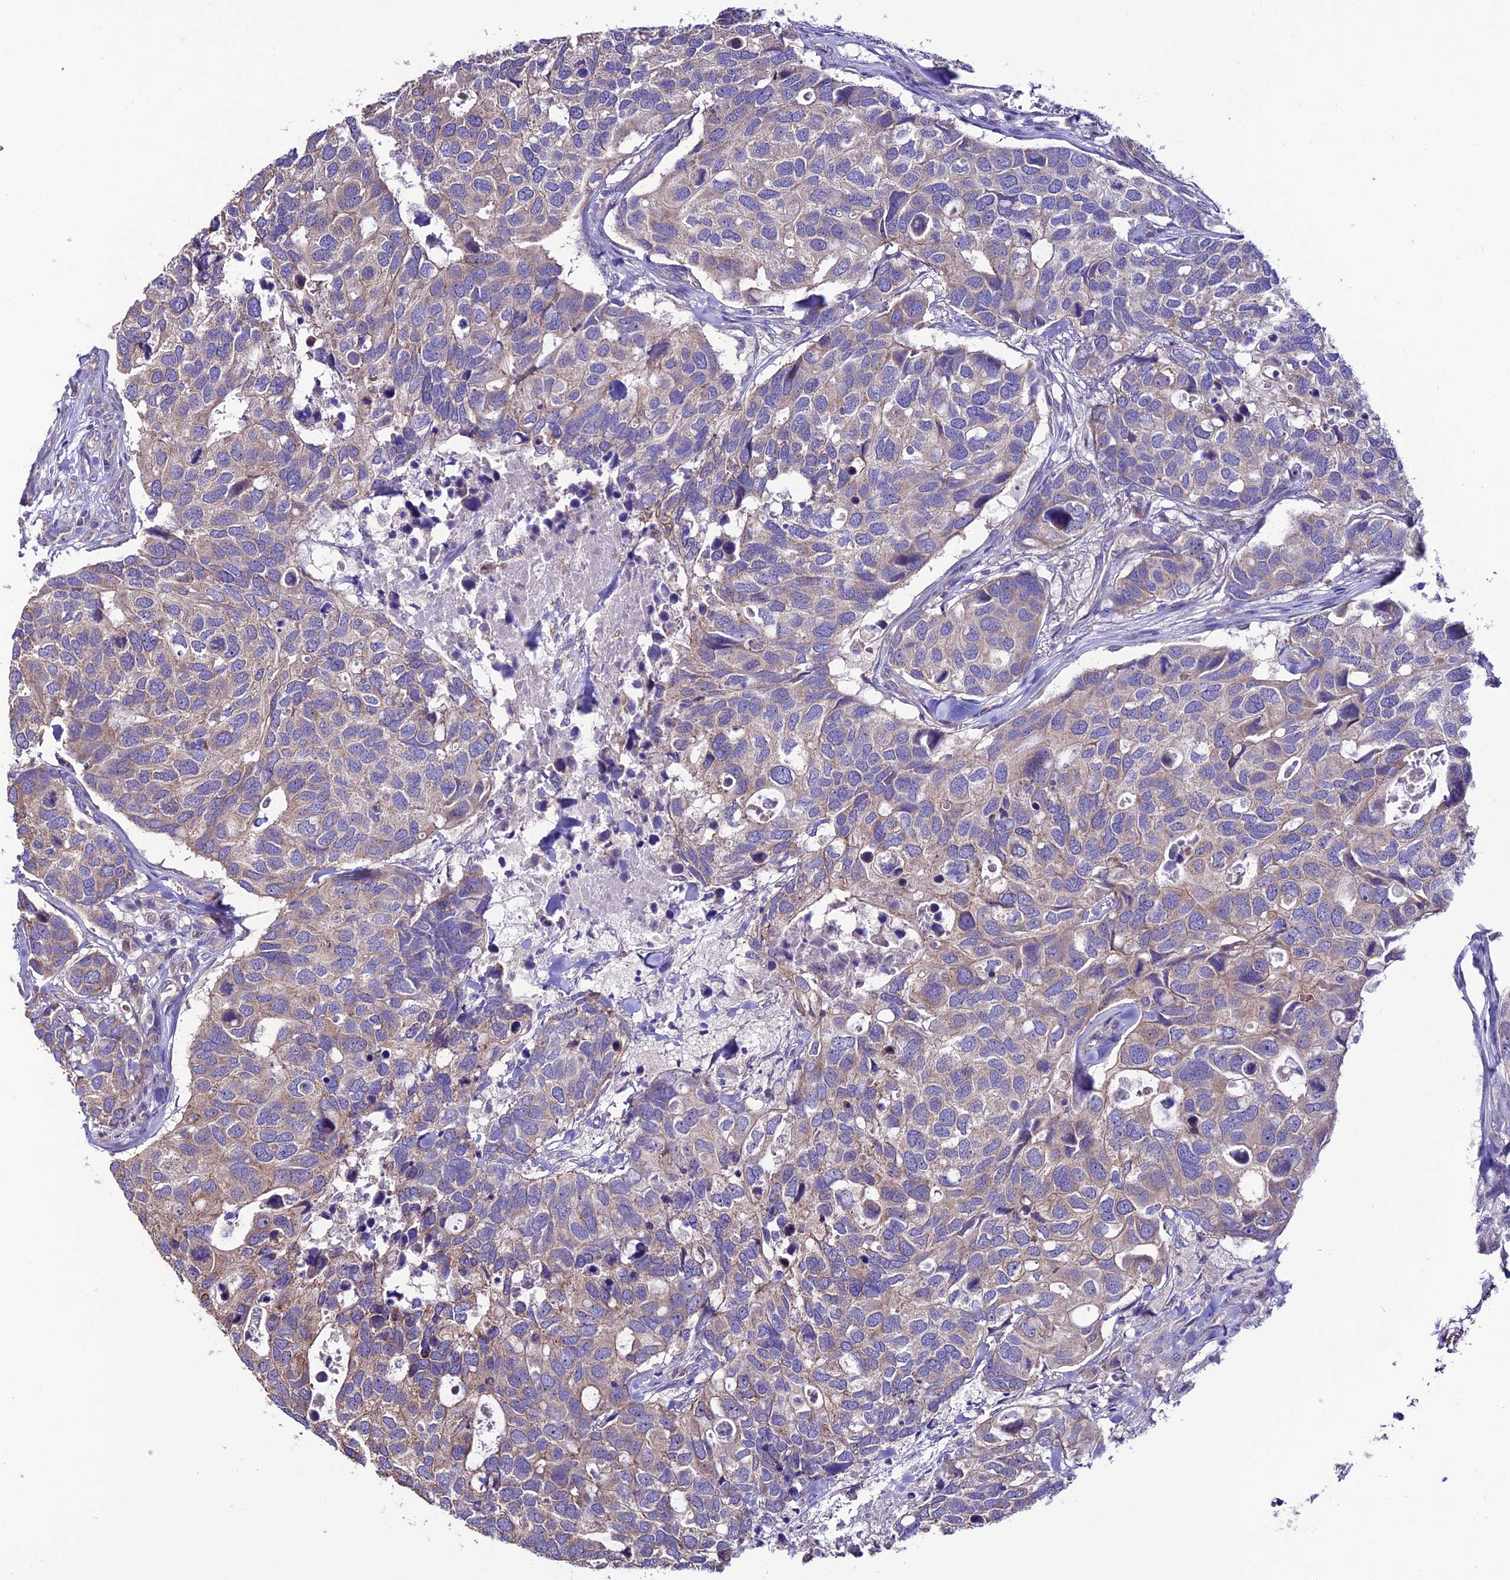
{"staining": {"intensity": "moderate", "quantity": "<25%", "location": "cytoplasmic/membranous"}, "tissue": "breast cancer", "cell_type": "Tumor cells", "image_type": "cancer", "snomed": [{"axis": "morphology", "description": "Duct carcinoma"}, {"axis": "topography", "description": "Breast"}], "caption": "The photomicrograph displays a brown stain indicating the presence of a protein in the cytoplasmic/membranous of tumor cells in breast cancer (infiltrating ductal carcinoma).", "gene": "HOGA1", "patient": {"sex": "female", "age": 83}}